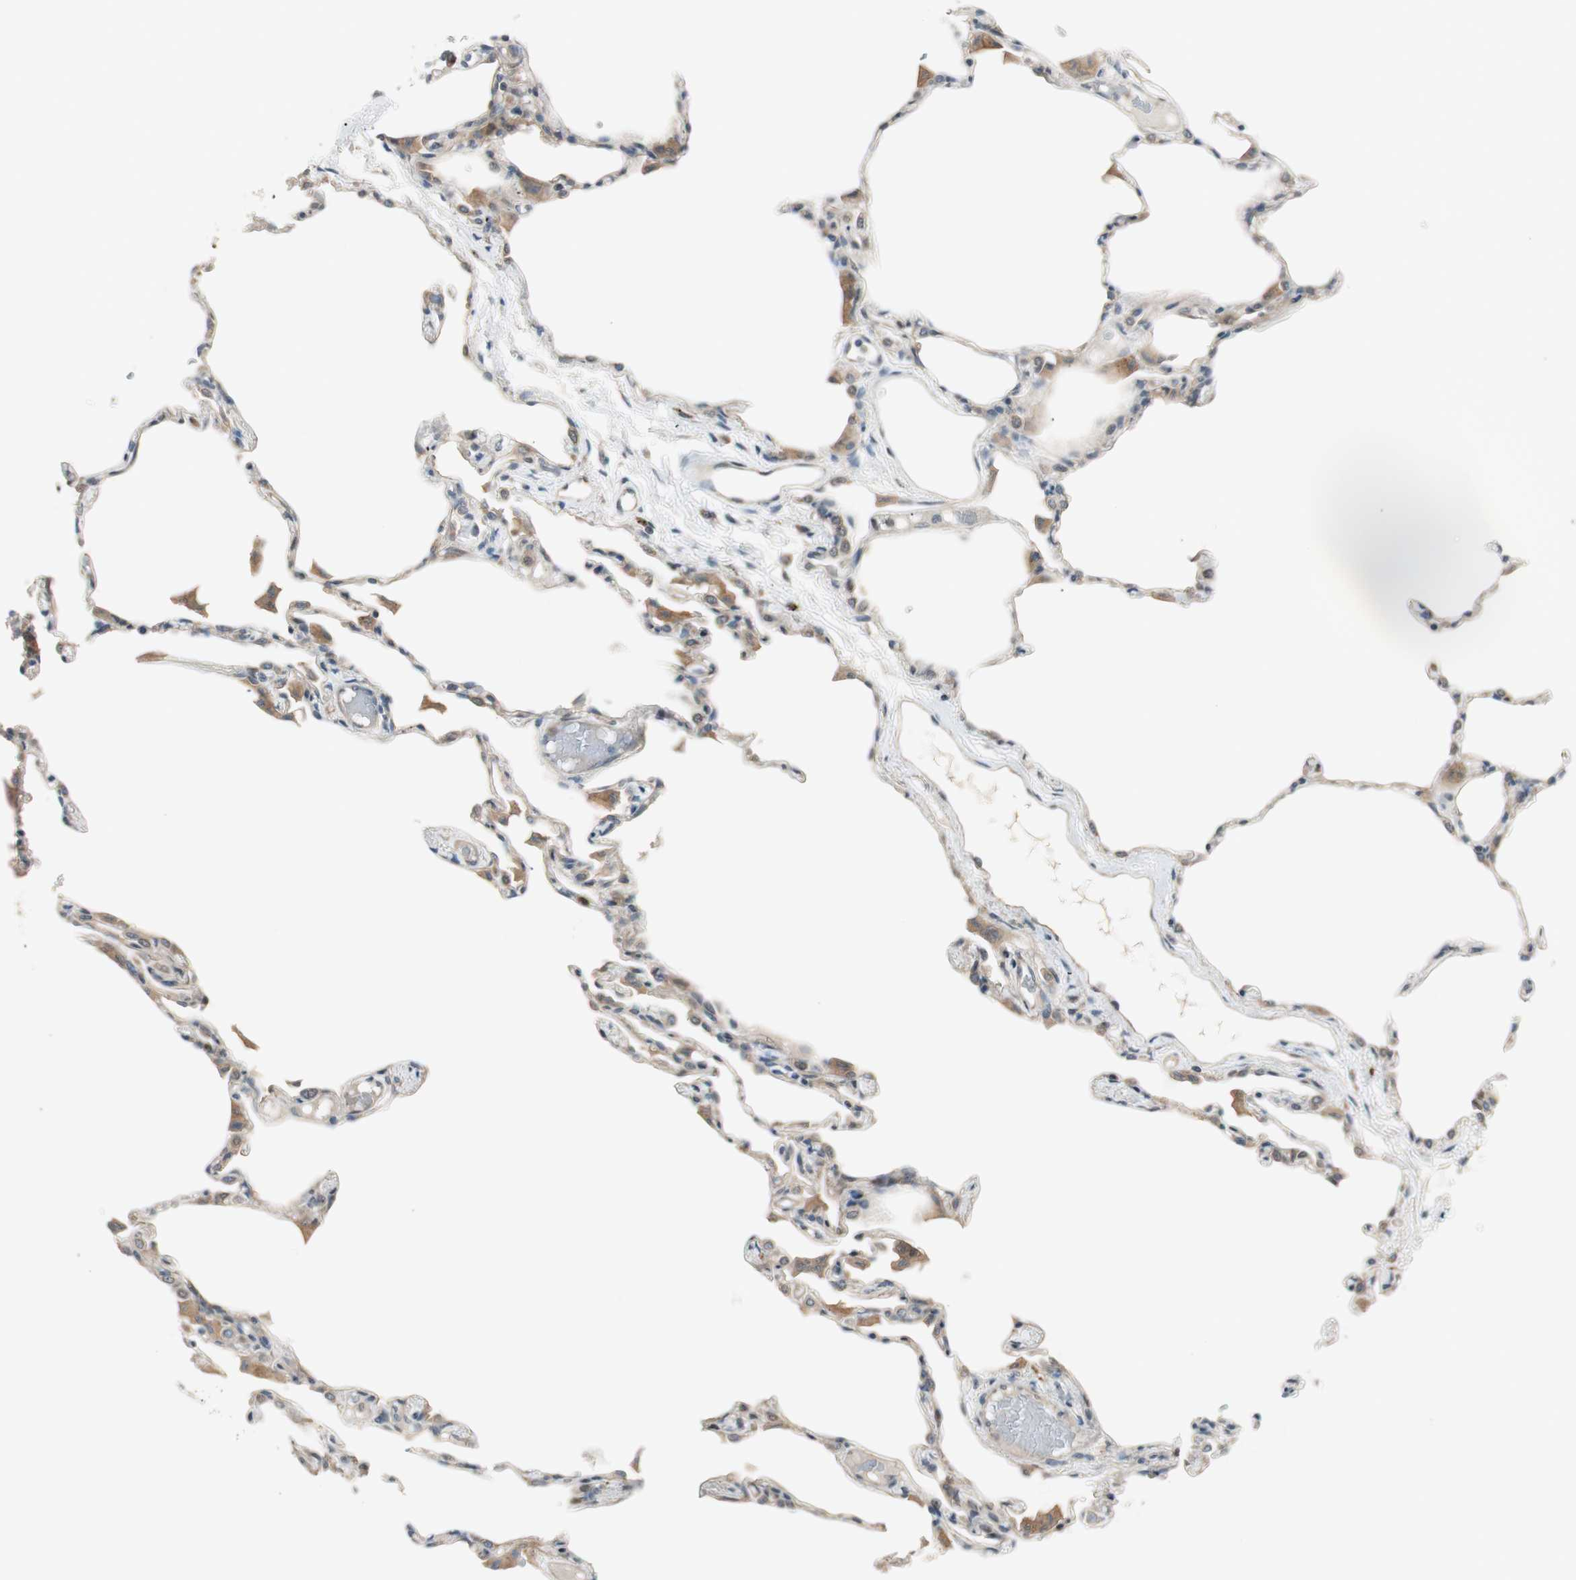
{"staining": {"intensity": "negative", "quantity": "none", "location": "none"}, "tissue": "lung", "cell_type": "Alveolar cells", "image_type": "normal", "snomed": [{"axis": "morphology", "description": "Normal tissue, NOS"}, {"axis": "topography", "description": "Lung"}], "caption": "IHC histopathology image of normal lung: lung stained with DAB (3,3'-diaminobenzidine) reveals no significant protein positivity in alveolar cells. (Immunohistochemistry (ihc), brightfield microscopy, high magnification).", "gene": "CGRRF1", "patient": {"sex": "female", "age": 49}}